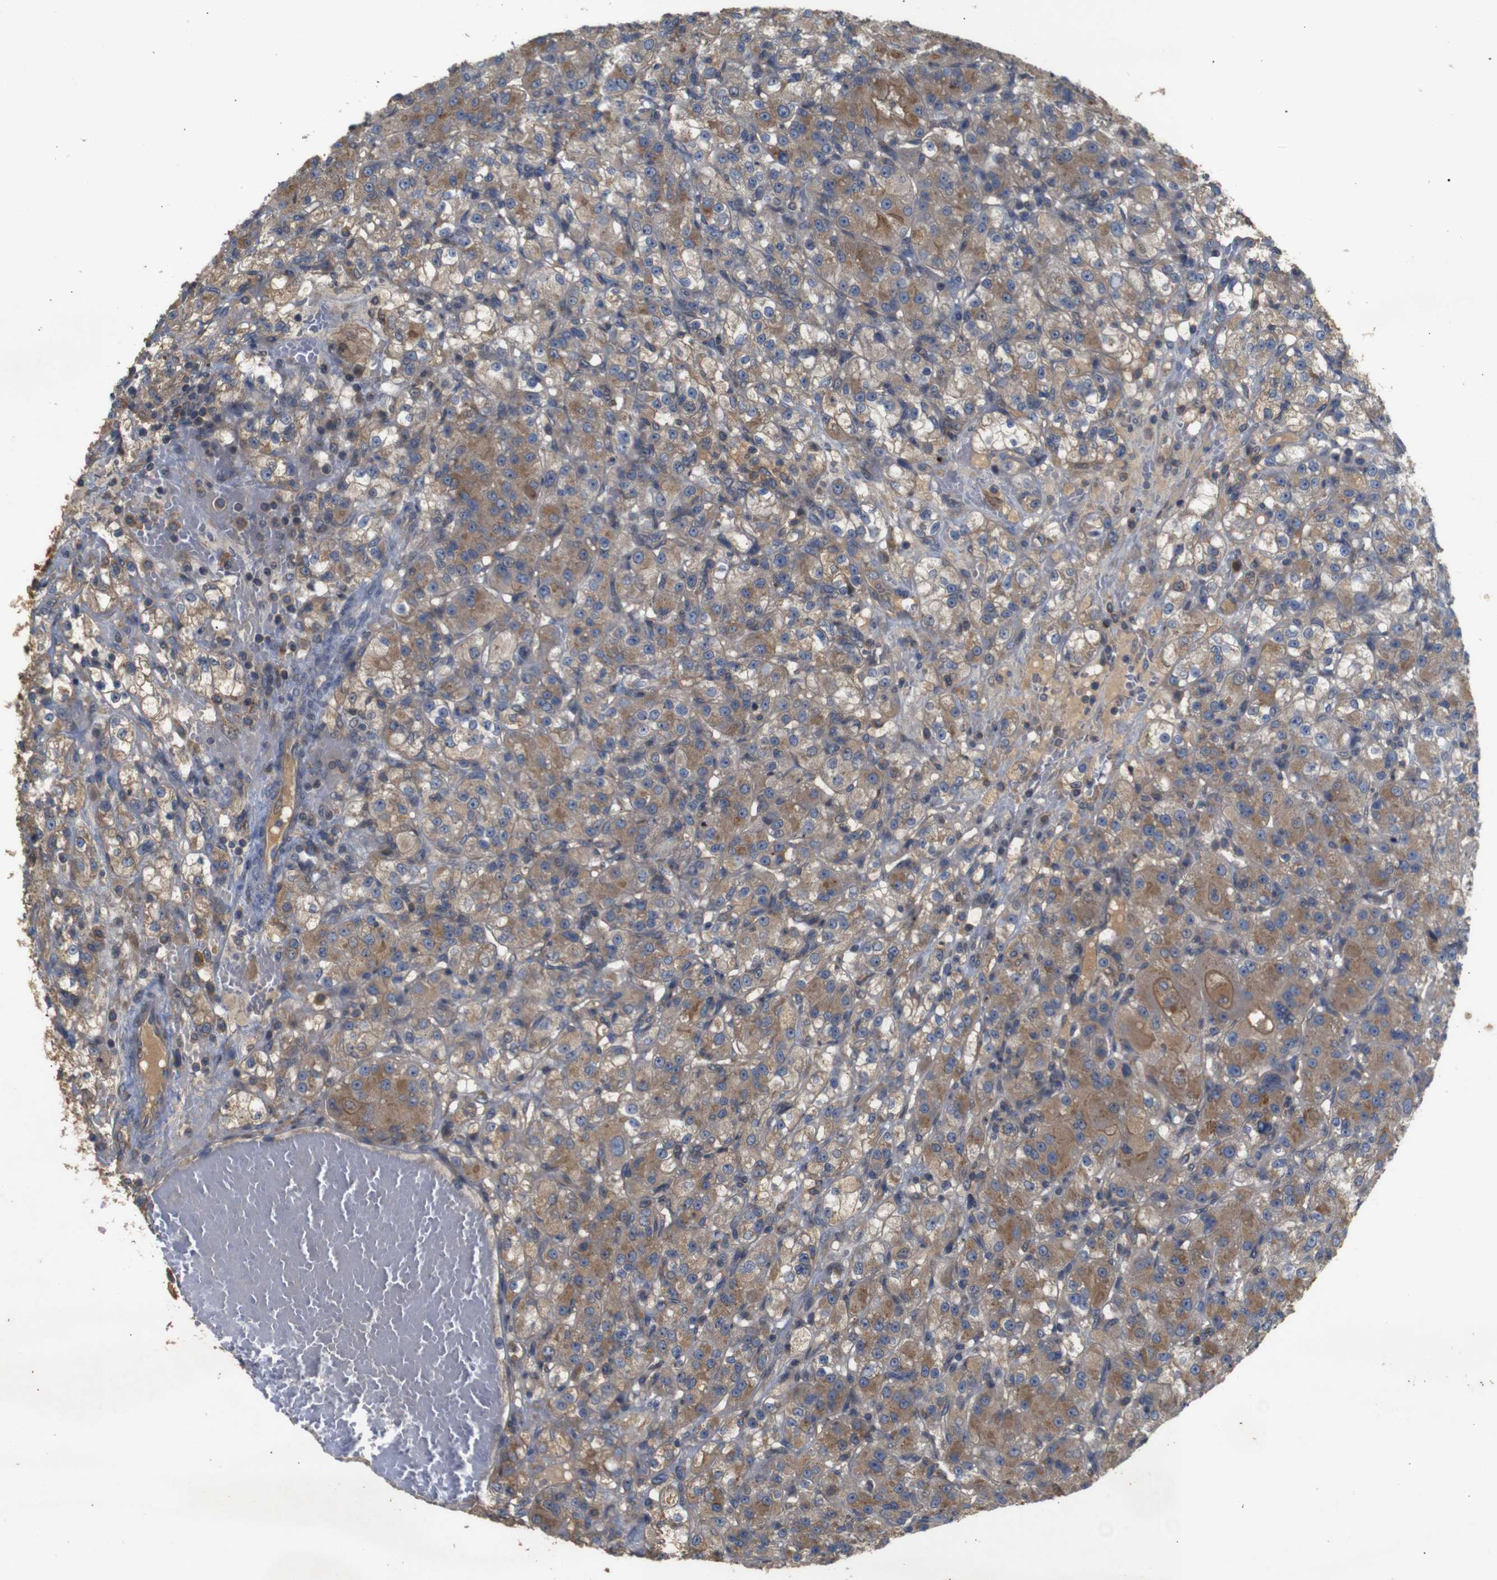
{"staining": {"intensity": "moderate", "quantity": ">75%", "location": "cytoplasmic/membranous"}, "tissue": "renal cancer", "cell_type": "Tumor cells", "image_type": "cancer", "snomed": [{"axis": "morphology", "description": "Normal tissue, NOS"}, {"axis": "morphology", "description": "Adenocarcinoma, NOS"}, {"axis": "topography", "description": "Kidney"}], "caption": "Protein positivity by IHC demonstrates moderate cytoplasmic/membranous positivity in about >75% of tumor cells in renal adenocarcinoma.", "gene": "PTPN1", "patient": {"sex": "male", "age": 61}}